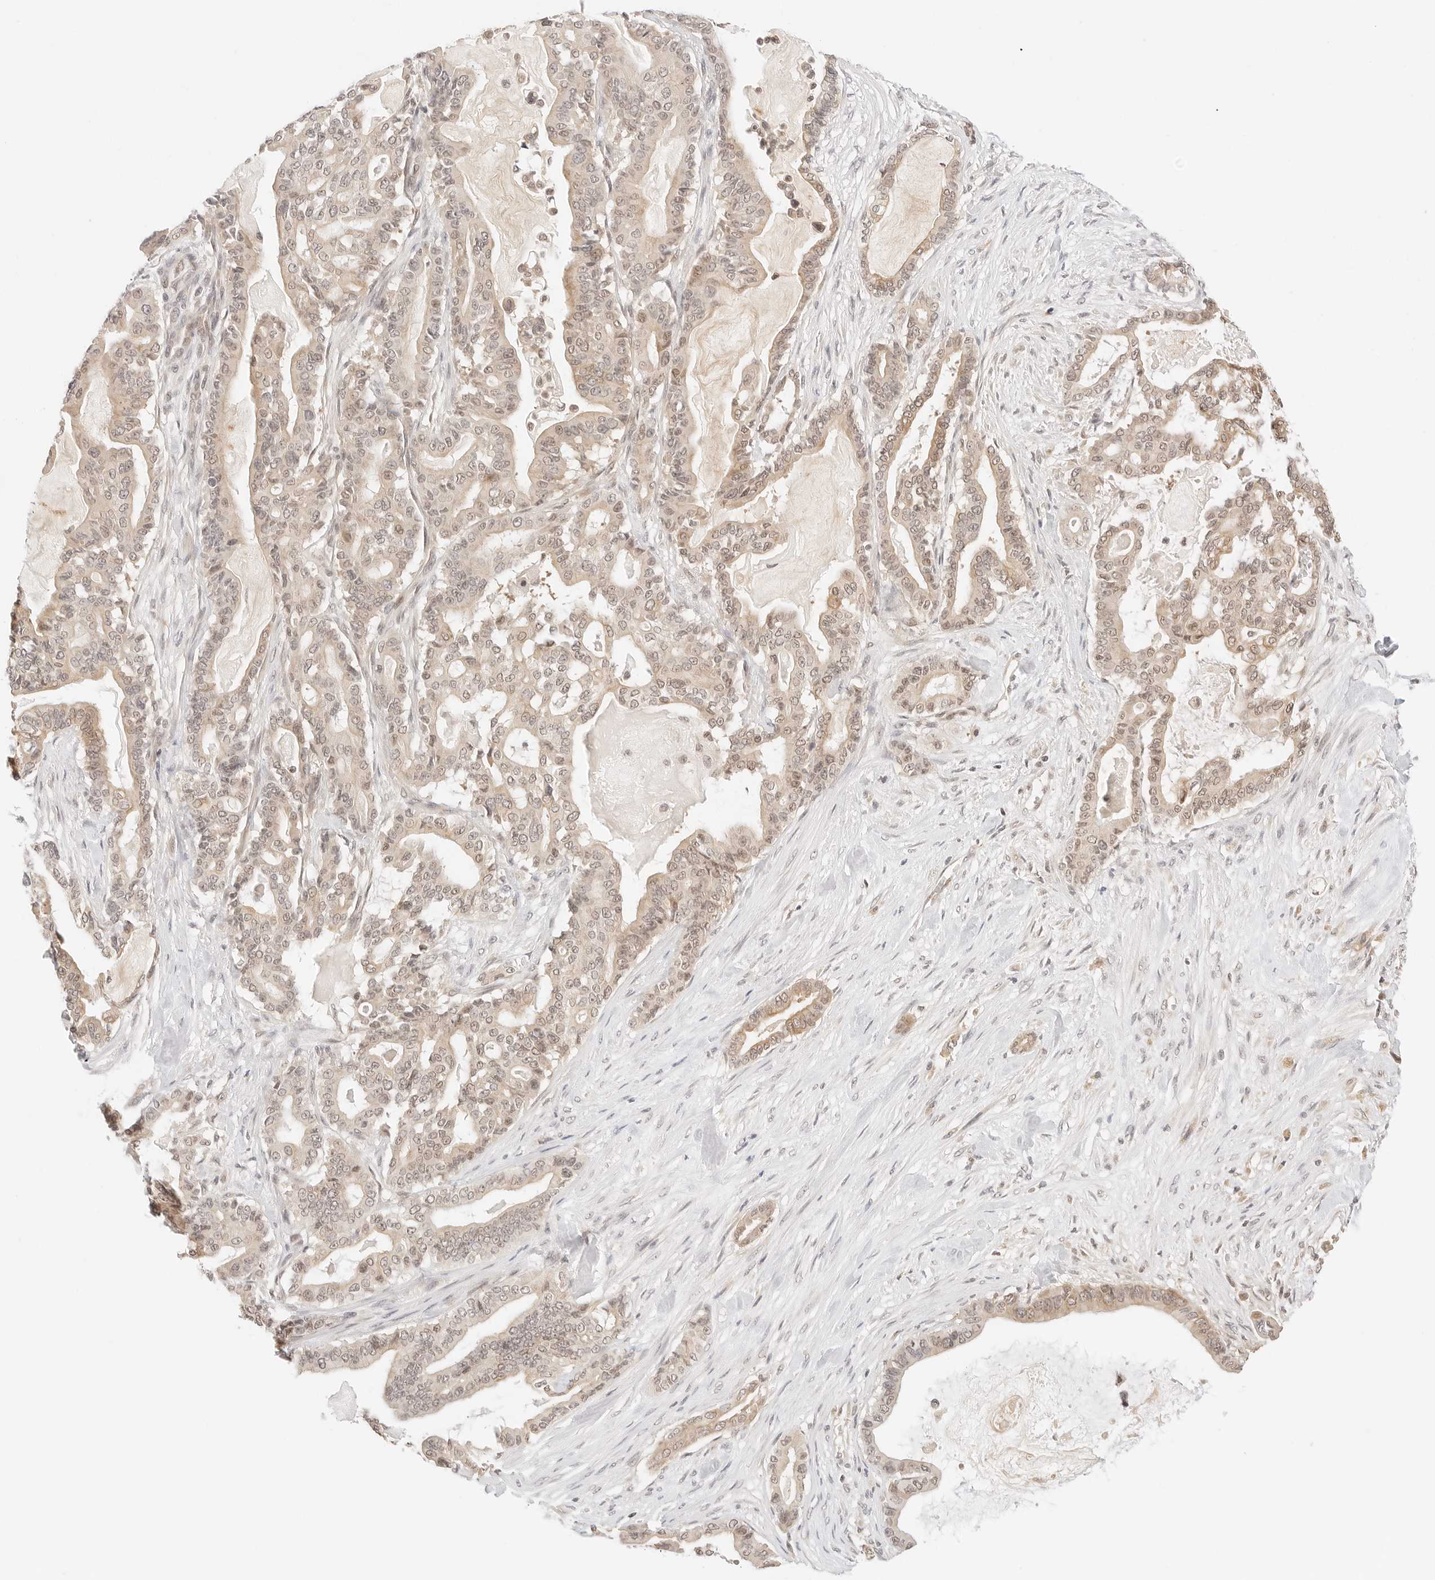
{"staining": {"intensity": "weak", "quantity": ">75%", "location": "cytoplasmic/membranous,nuclear"}, "tissue": "pancreatic cancer", "cell_type": "Tumor cells", "image_type": "cancer", "snomed": [{"axis": "morphology", "description": "Adenocarcinoma, NOS"}, {"axis": "topography", "description": "Pancreas"}], "caption": "Immunohistochemical staining of human pancreatic adenocarcinoma demonstrates low levels of weak cytoplasmic/membranous and nuclear staining in about >75% of tumor cells. (Stains: DAB (3,3'-diaminobenzidine) in brown, nuclei in blue, Microscopy: brightfield microscopy at high magnification).", "gene": "SEPTIN4", "patient": {"sex": "male", "age": 63}}